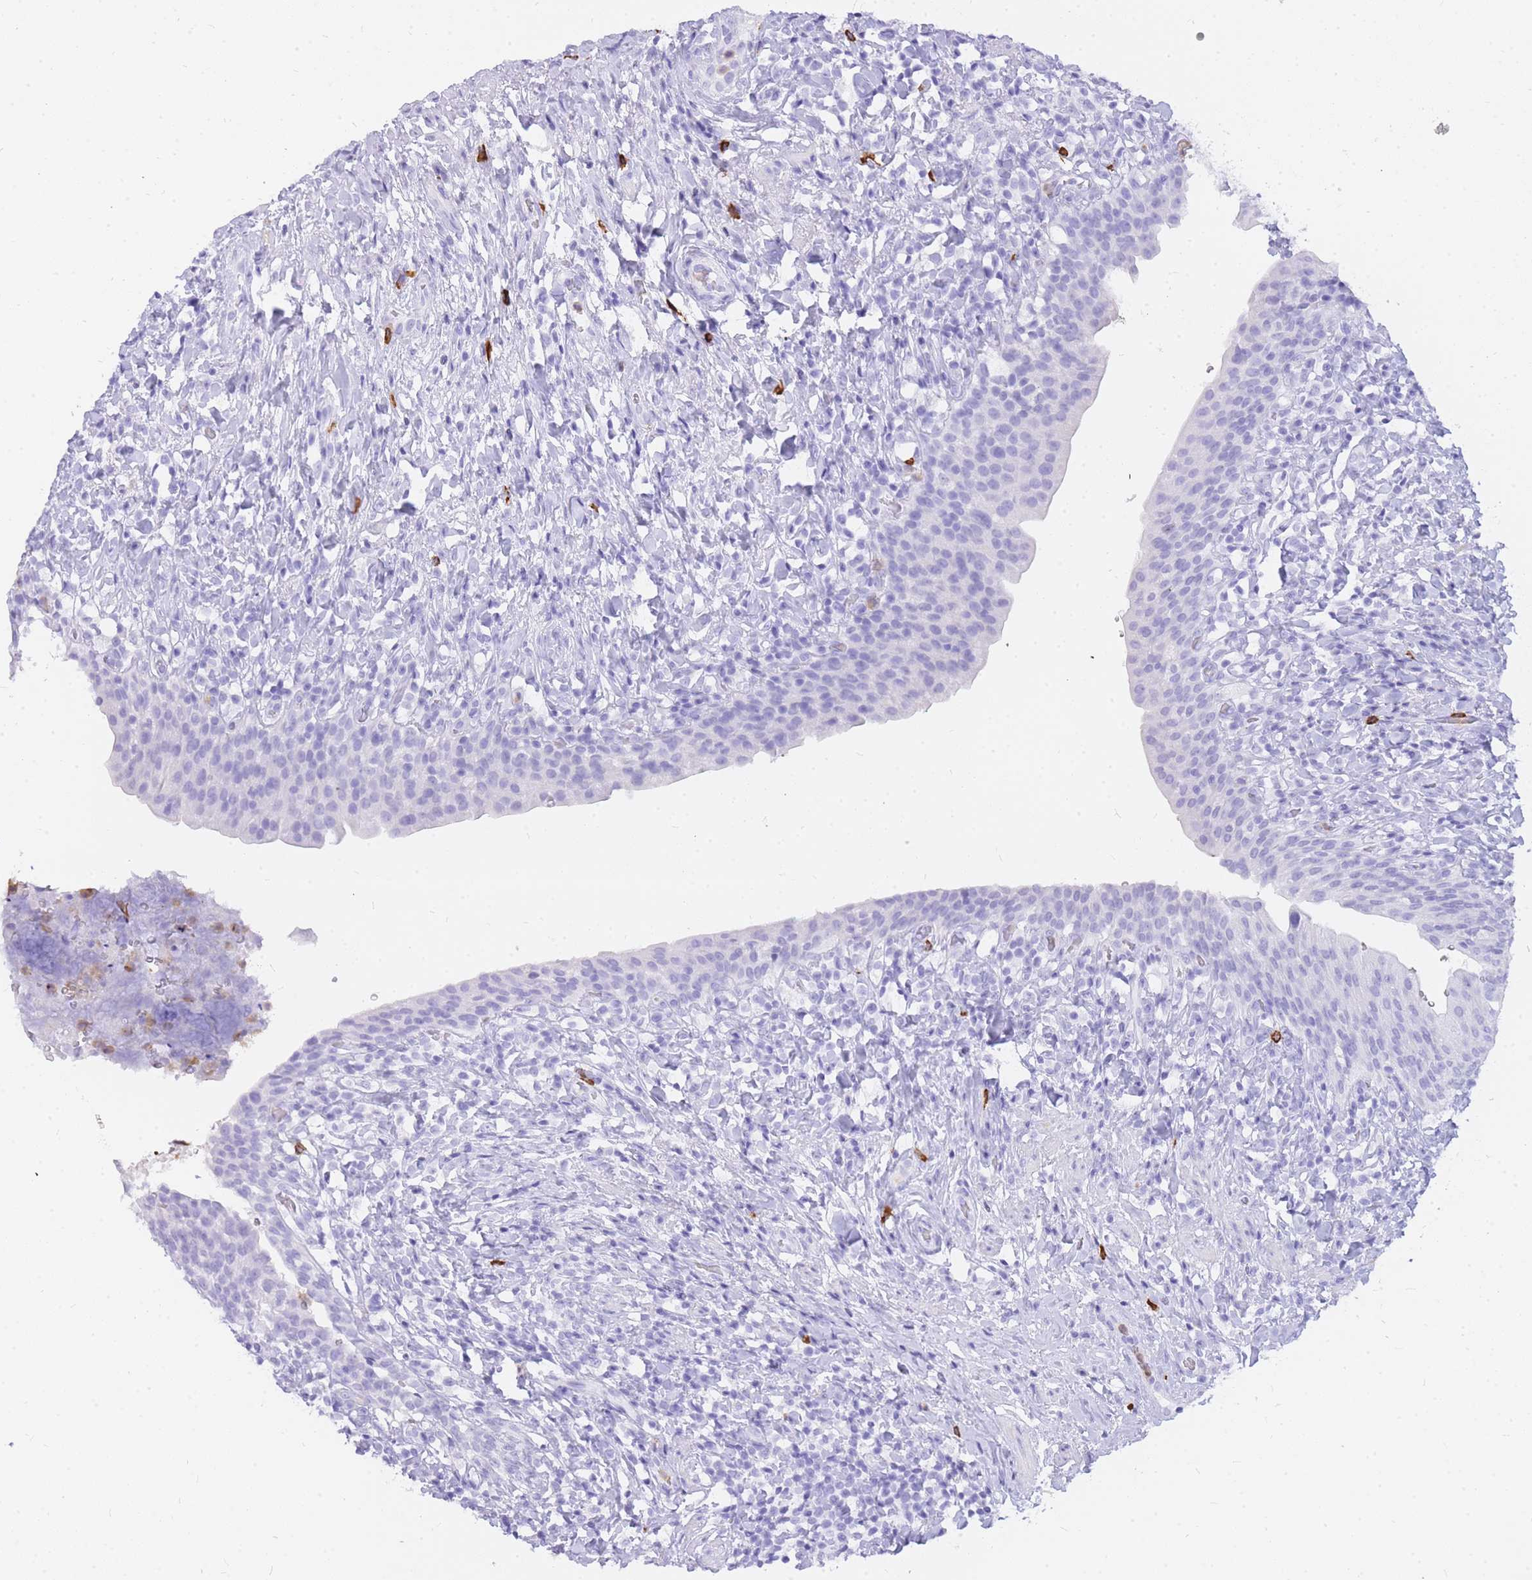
{"staining": {"intensity": "negative", "quantity": "none", "location": "none"}, "tissue": "urinary bladder", "cell_type": "Urothelial cells", "image_type": "normal", "snomed": [{"axis": "morphology", "description": "Normal tissue, NOS"}, {"axis": "morphology", "description": "Inflammation, NOS"}, {"axis": "topography", "description": "Urinary bladder"}], "caption": "DAB immunohistochemical staining of normal urinary bladder displays no significant positivity in urothelial cells. The staining was performed using DAB to visualize the protein expression in brown, while the nuclei were stained in blue with hematoxylin (Magnification: 20x).", "gene": "HERC1", "patient": {"sex": "male", "age": 64}}